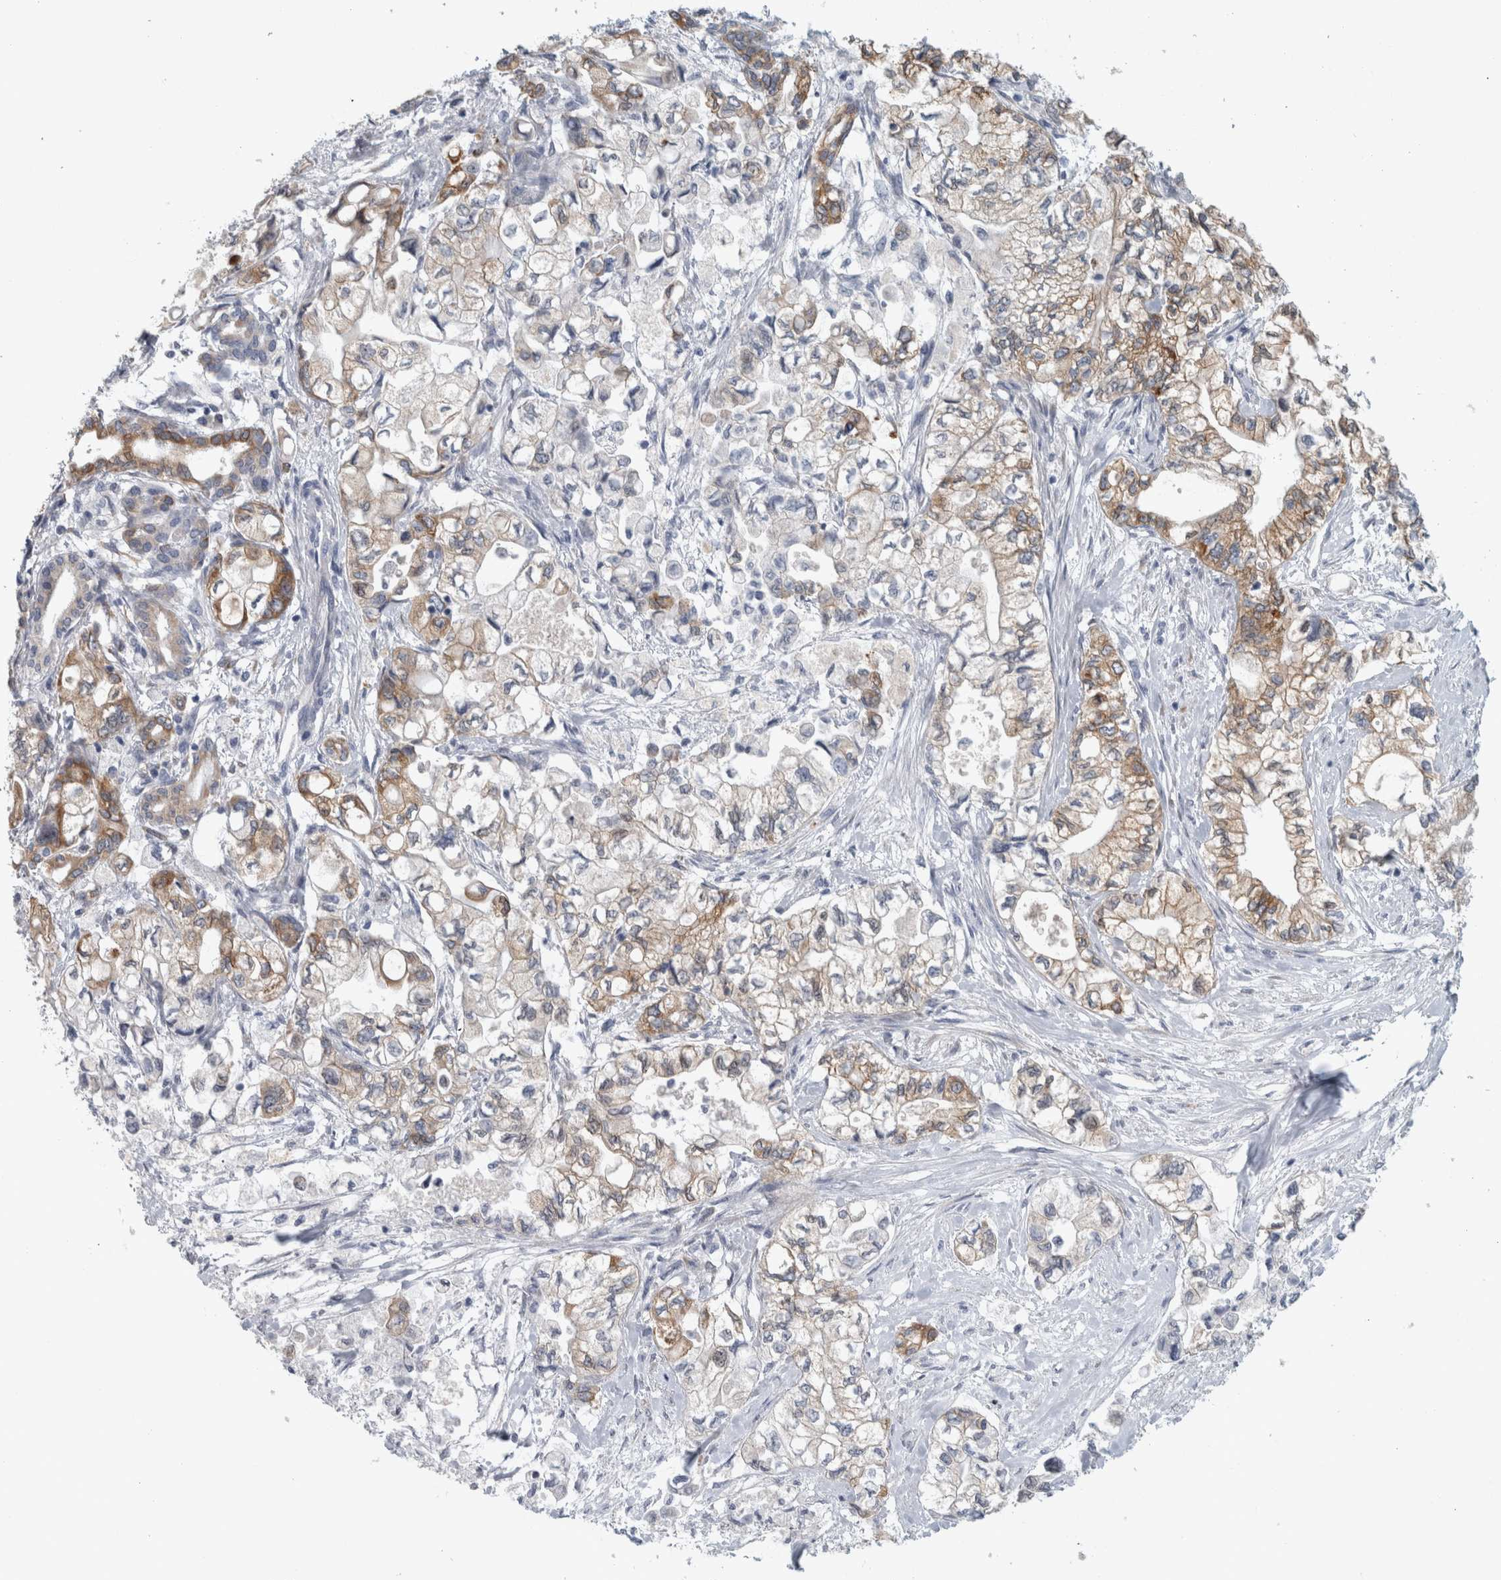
{"staining": {"intensity": "moderate", "quantity": "25%-75%", "location": "cytoplasmic/membranous"}, "tissue": "pancreatic cancer", "cell_type": "Tumor cells", "image_type": "cancer", "snomed": [{"axis": "morphology", "description": "Adenocarcinoma, NOS"}, {"axis": "topography", "description": "Pancreas"}], "caption": "Moderate cytoplasmic/membranous staining for a protein is identified in about 25%-75% of tumor cells of pancreatic adenocarcinoma using IHC.", "gene": "B3GNT3", "patient": {"sex": "male", "age": 79}}